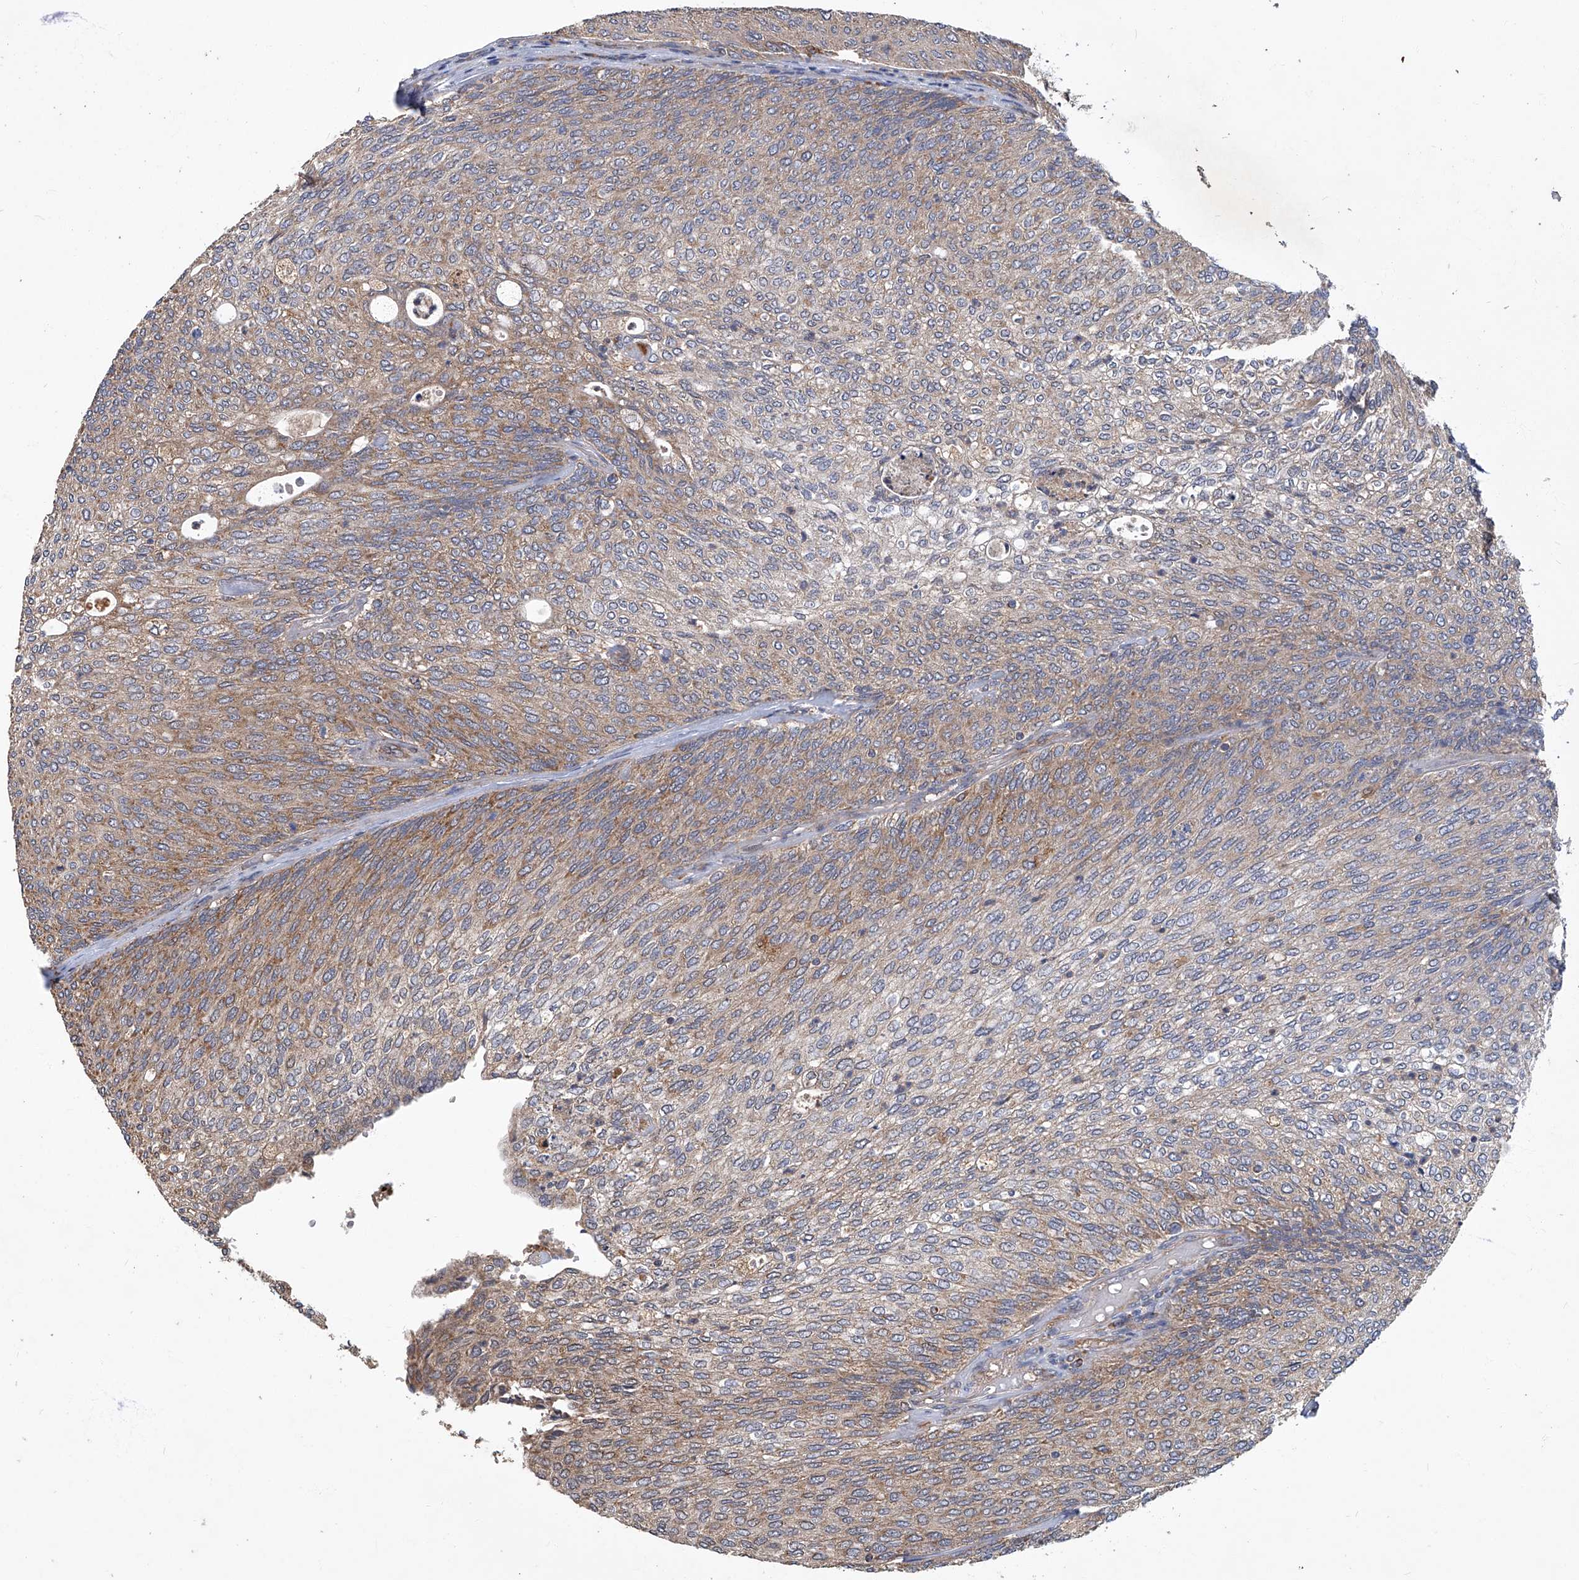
{"staining": {"intensity": "moderate", "quantity": "25%-75%", "location": "cytoplasmic/membranous"}, "tissue": "urothelial cancer", "cell_type": "Tumor cells", "image_type": "cancer", "snomed": [{"axis": "morphology", "description": "Urothelial carcinoma, Low grade"}, {"axis": "topography", "description": "Urinary bladder"}], "caption": "Human urothelial cancer stained with a protein marker exhibits moderate staining in tumor cells.", "gene": "TNFRSF13B", "patient": {"sex": "female", "age": 79}}